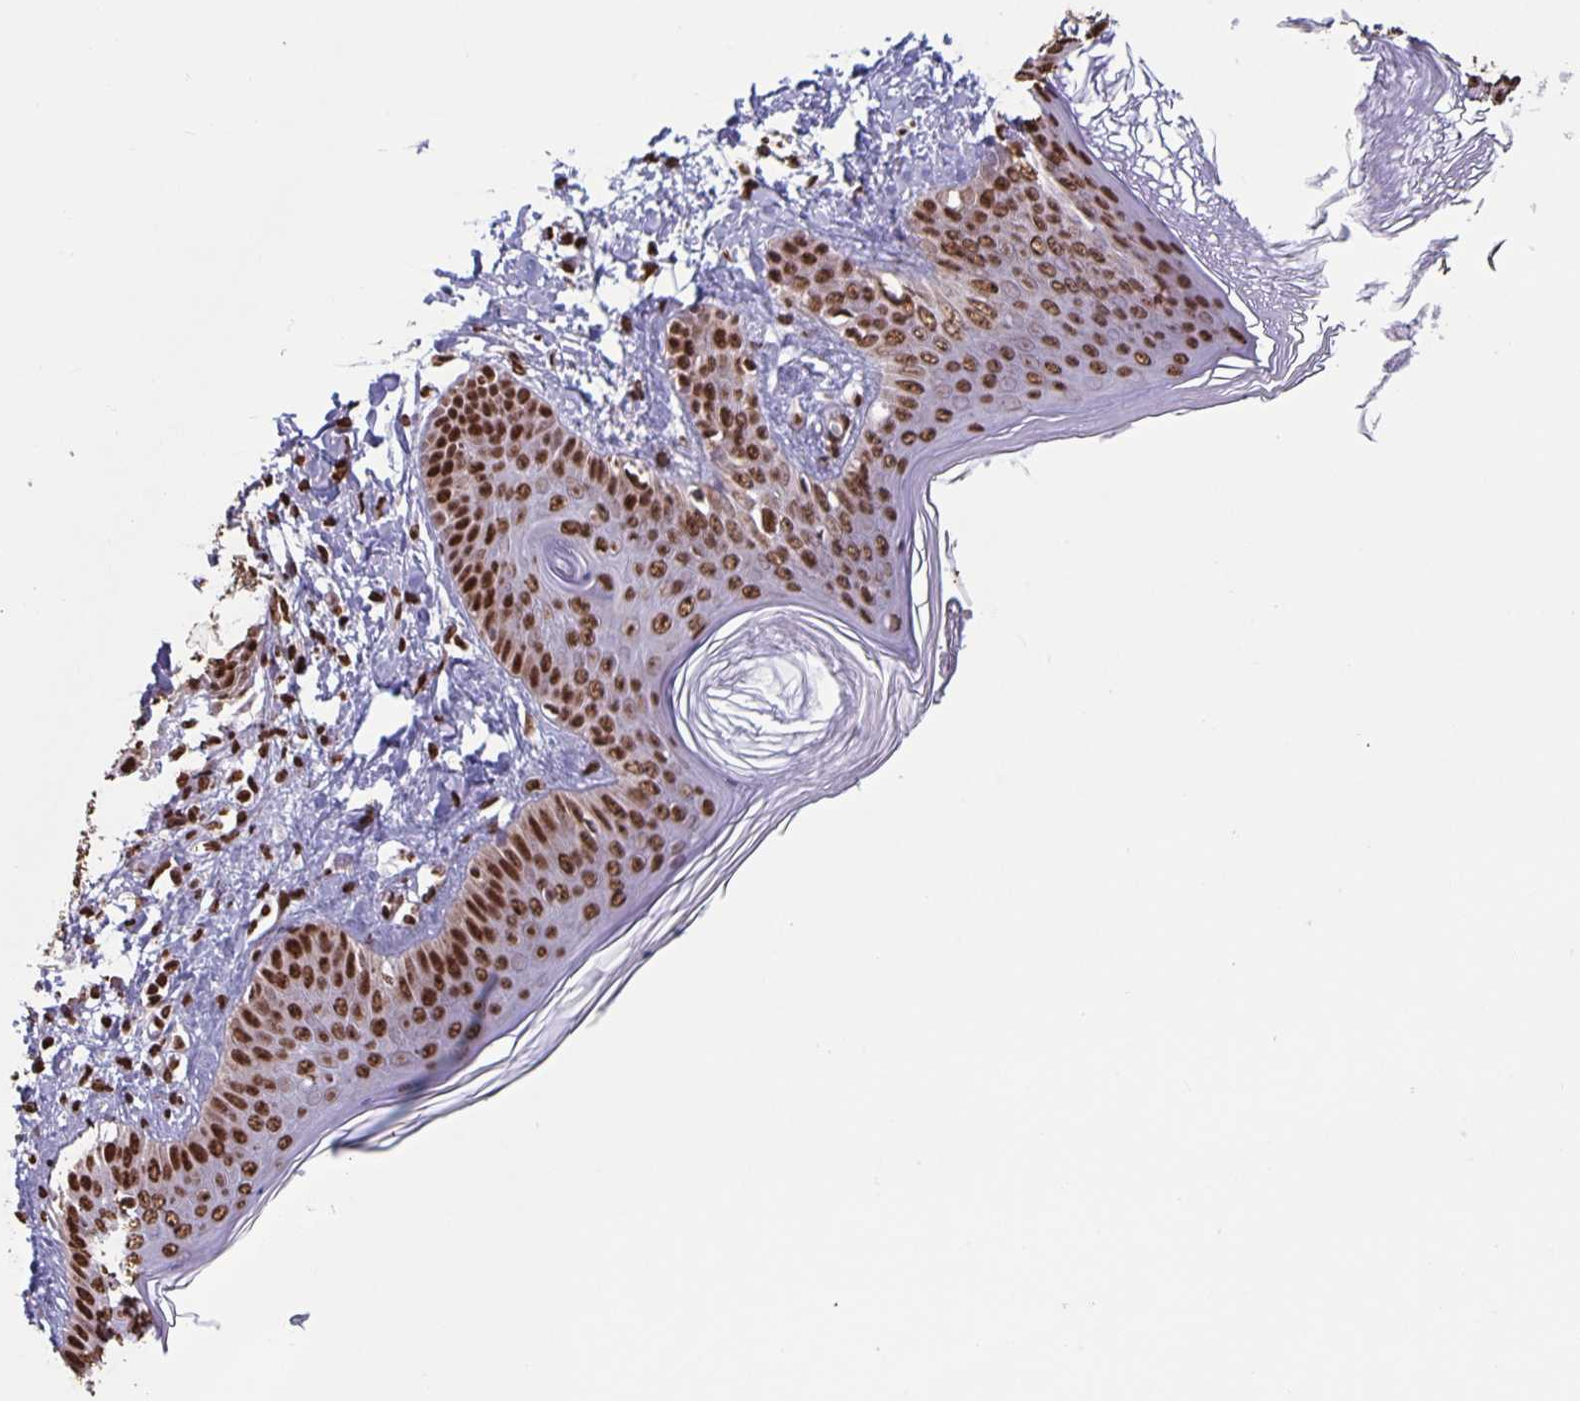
{"staining": {"intensity": "strong", "quantity": ">75%", "location": "nuclear"}, "tissue": "skin", "cell_type": "Fibroblasts", "image_type": "normal", "snomed": [{"axis": "morphology", "description": "Normal tissue, NOS"}, {"axis": "topography", "description": "Skin"}], "caption": "Immunohistochemistry image of unremarkable skin stained for a protein (brown), which demonstrates high levels of strong nuclear staining in approximately >75% of fibroblasts.", "gene": "DUT", "patient": {"sex": "female", "age": 34}}